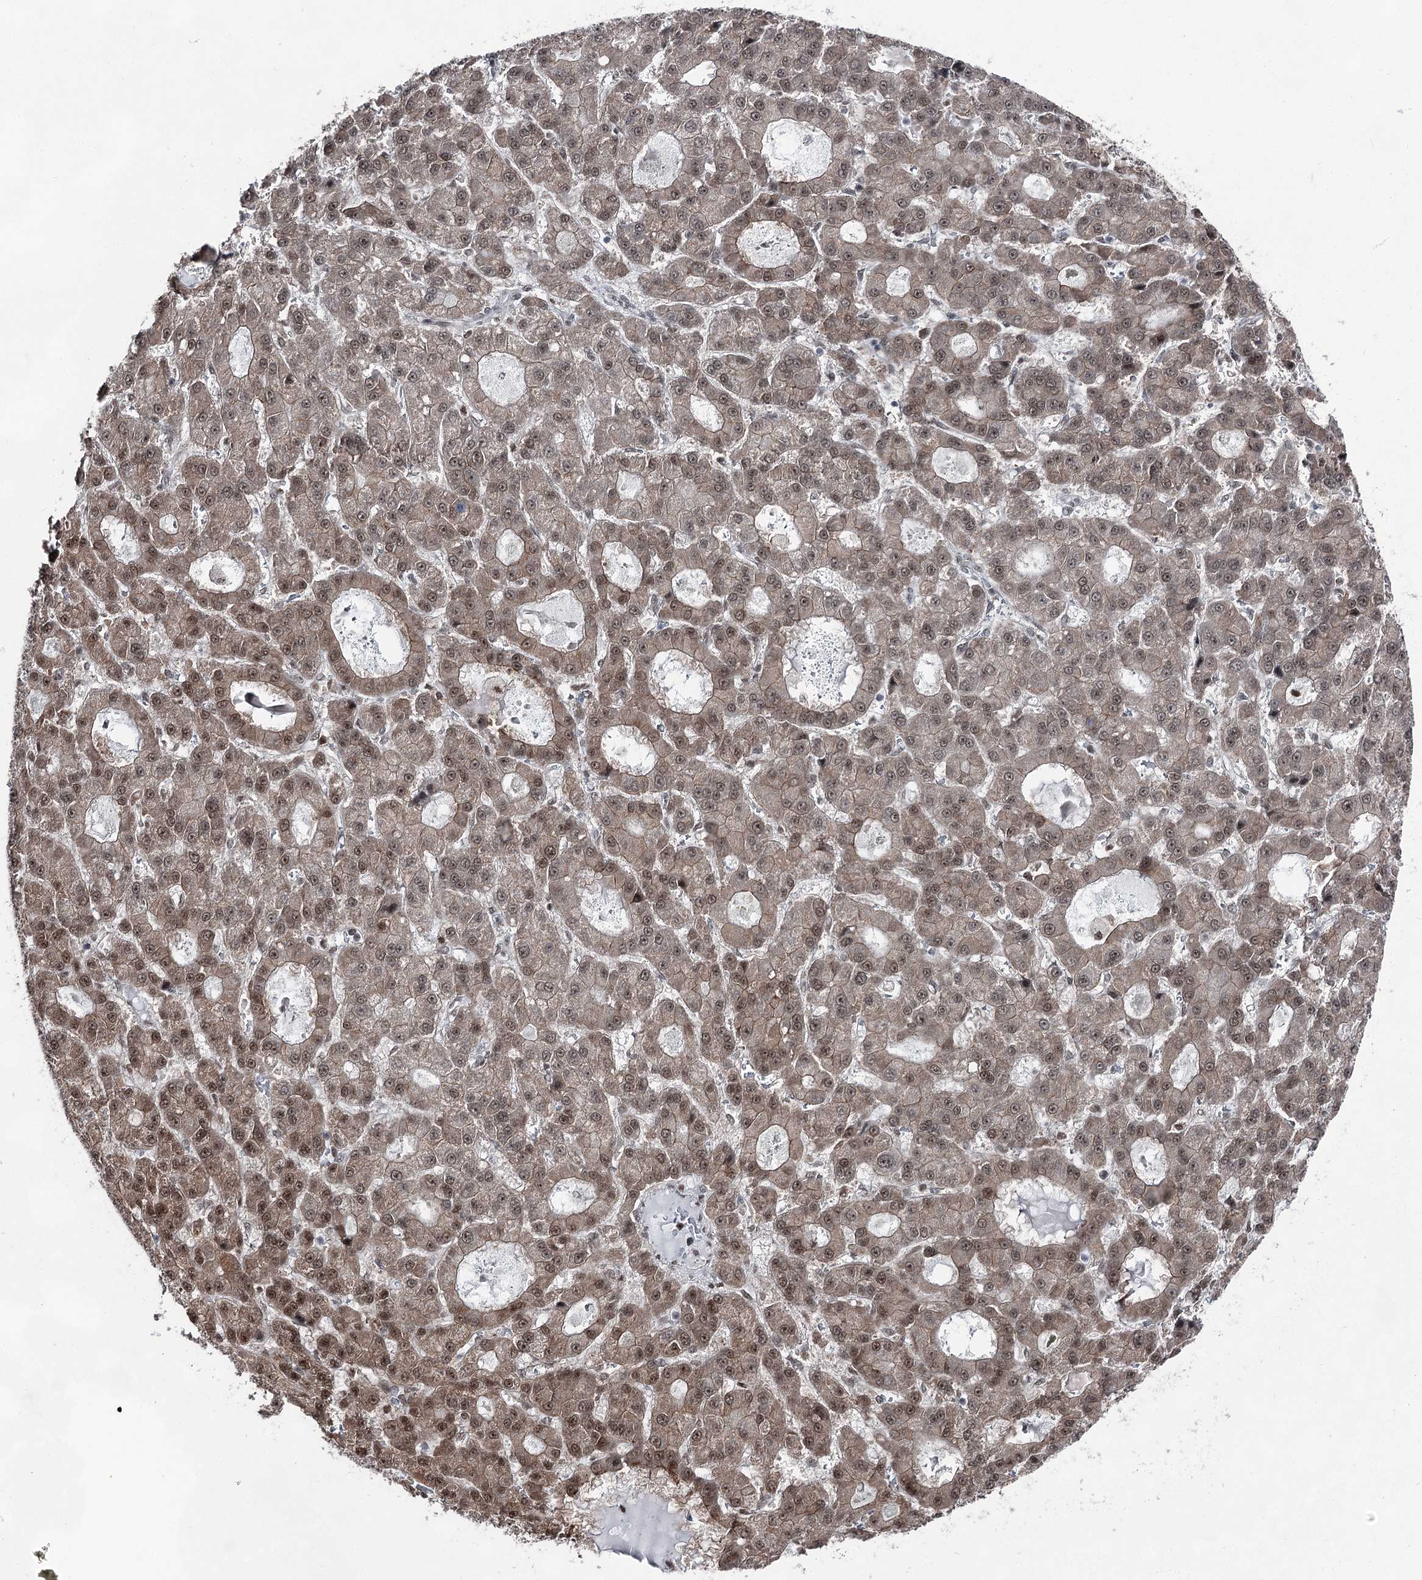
{"staining": {"intensity": "moderate", "quantity": "25%-75%", "location": "cytoplasmic/membranous,nuclear"}, "tissue": "liver cancer", "cell_type": "Tumor cells", "image_type": "cancer", "snomed": [{"axis": "morphology", "description": "Carcinoma, Hepatocellular, NOS"}, {"axis": "topography", "description": "Liver"}], "caption": "Tumor cells reveal moderate cytoplasmic/membranous and nuclear staining in approximately 25%-75% of cells in liver cancer.", "gene": "ZCCHC8", "patient": {"sex": "male", "age": 70}}